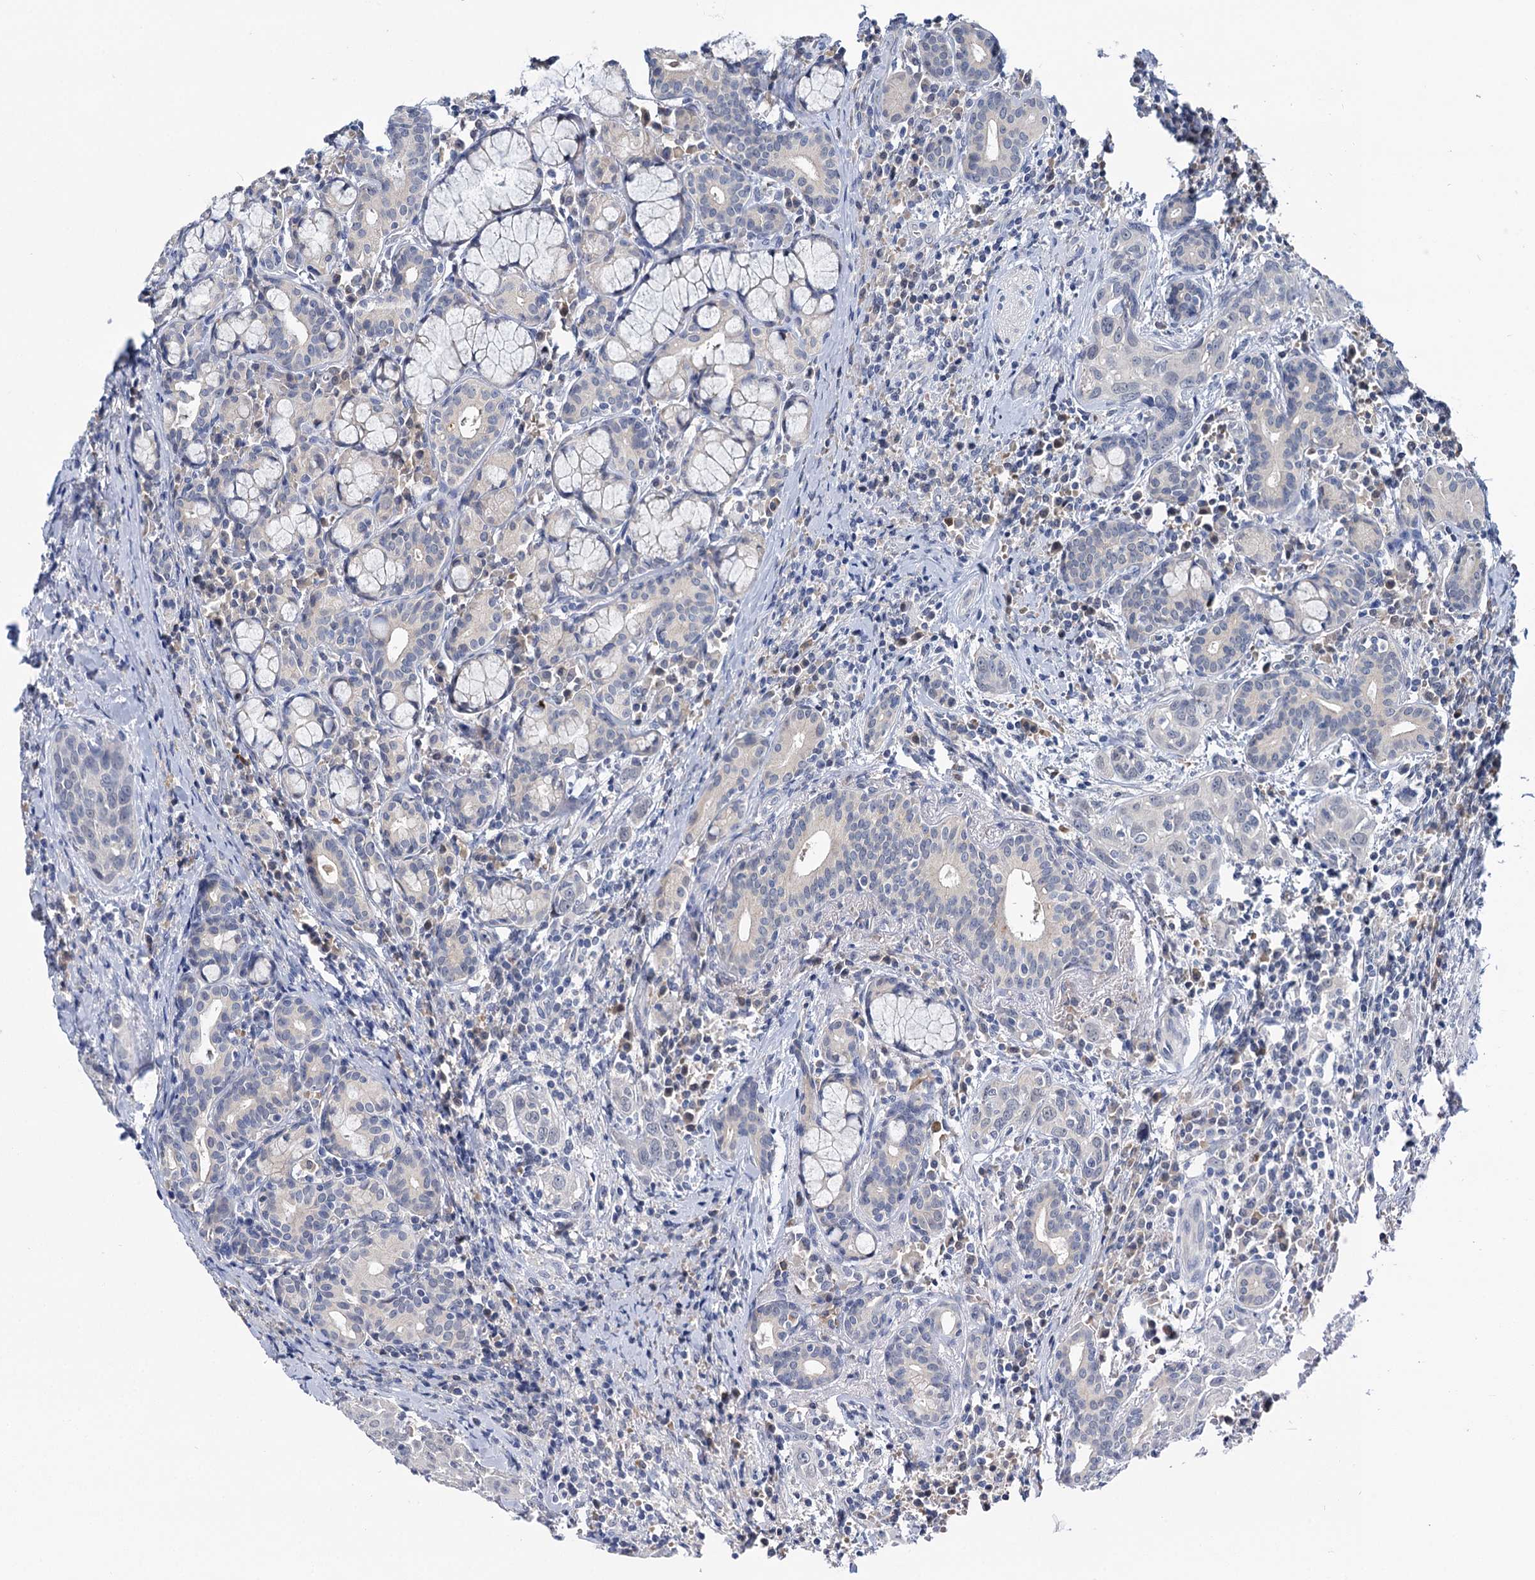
{"staining": {"intensity": "negative", "quantity": "none", "location": "none"}, "tissue": "head and neck cancer", "cell_type": "Tumor cells", "image_type": "cancer", "snomed": [{"axis": "morphology", "description": "Squamous cell carcinoma, NOS"}, {"axis": "topography", "description": "Oral tissue"}, {"axis": "topography", "description": "Head-Neck"}], "caption": "Tumor cells are negative for protein expression in human head and neck cancer (squamous cell carcinoma). The staining was performed using DAB to visualize the protein expression in brown, while the nuclei were stained in blue with hematoxylin (Magnification: 20x).", "gene": "ANKRD42", "patient": {"sex": "female", "age": 50}}